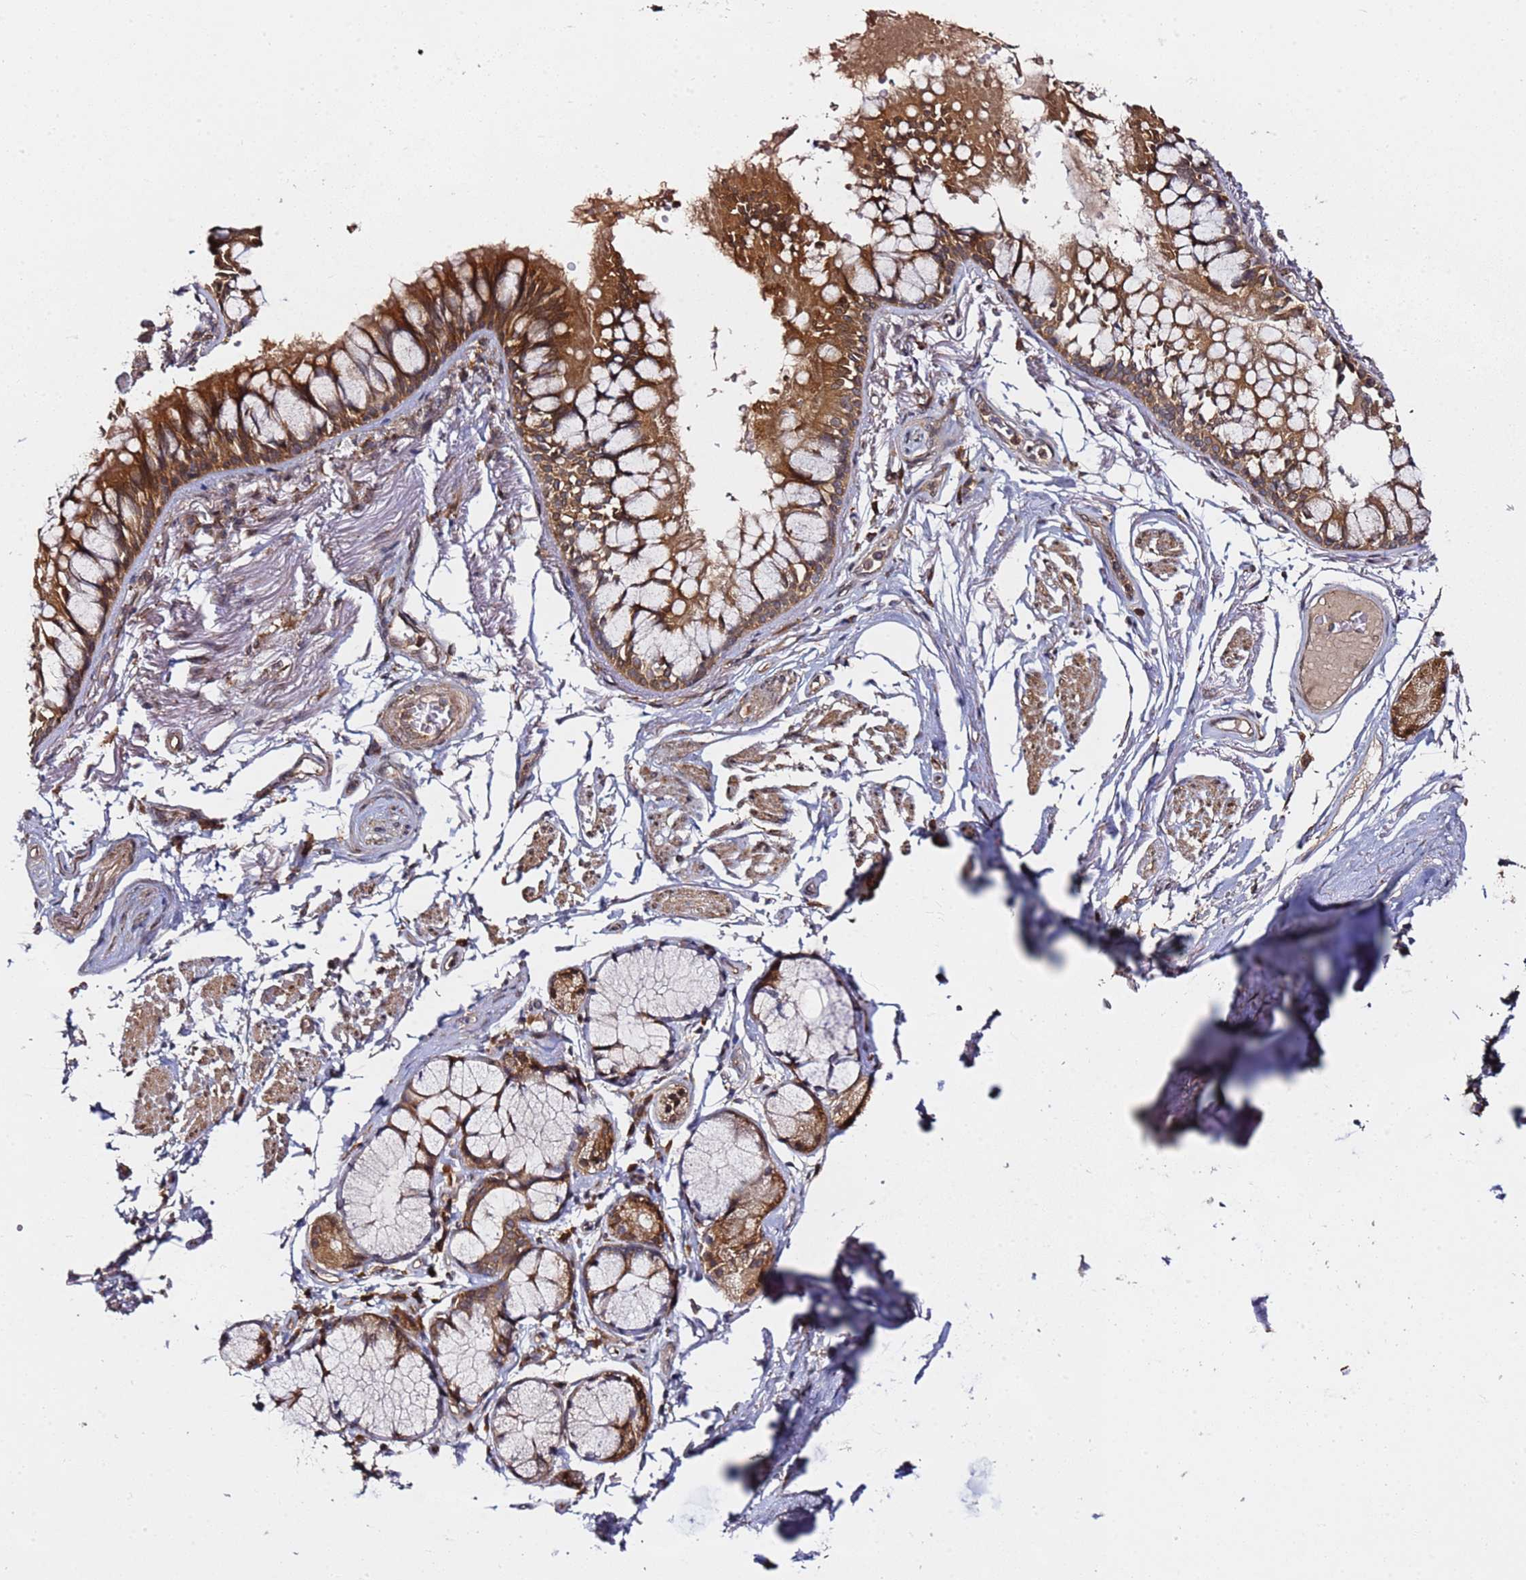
{"staining": {"intensity": "strong", "quantity": ">75%", "location": "cytoplasmic/membranous"}, "tissue": "bronchus", "cell_type": "Respiratory epithelial cells", "image_type": "normal", "snomed": [{"axis": "morphology", "description": "Normal tissue, NOS"}, {"axis": "topography", "description": "Bronchus"}], "caption": "Protein expression by immunohistochemistry demonstrates strong cytoplasmic/membranous positivity in approximately >75% of respiratory epithelial cells in normal bronchus.", "gene": "PRKAB2", "patient": {"sex": "male", "age": 70}}